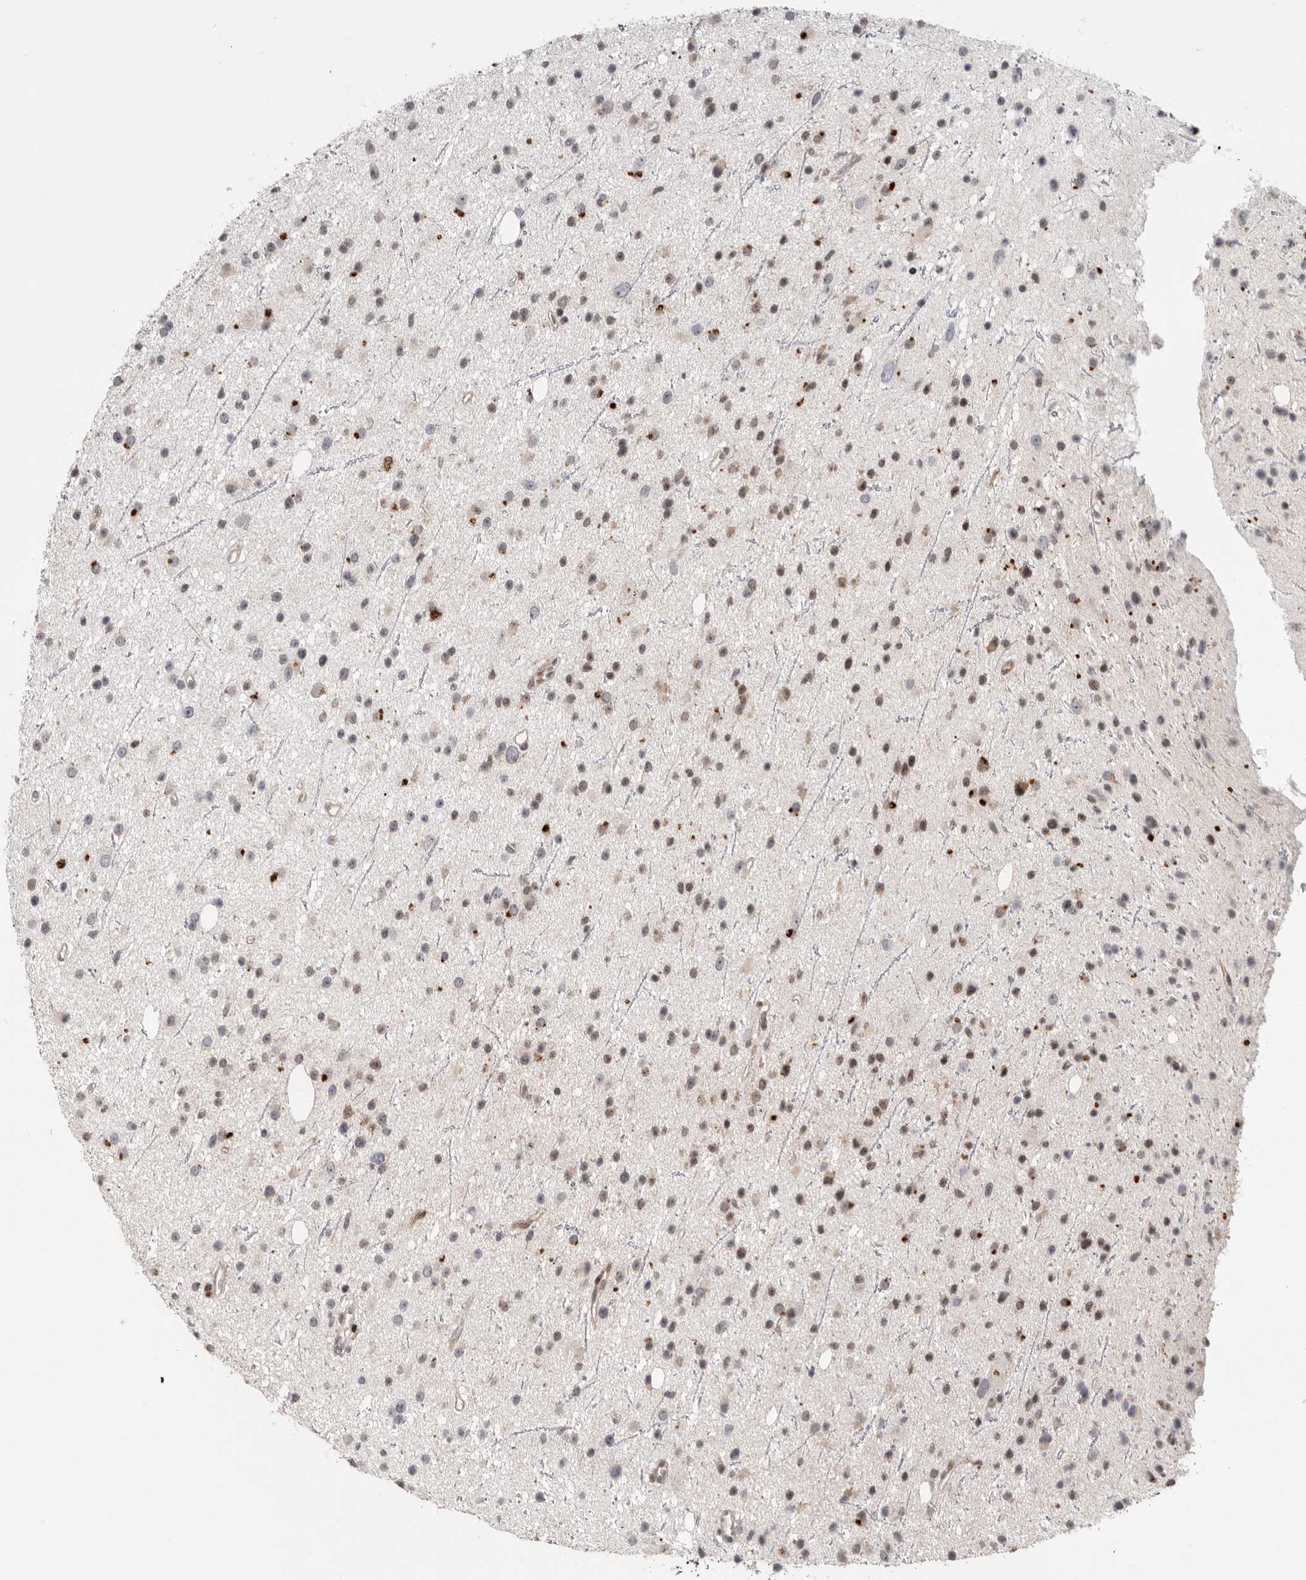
{"staining": {"intensity": "weak", "quantity": "<25%", "location": "cytoplasmic/membranous"}, "tissue": "glioma", "cell_type": "Tumor cells", "image_type": "cancer", "snomed": [{"axis": "morphology", "description": "Glioma, malignant, Low grade"}, {"axis": "topography", "description": "Cerebral cortex"}], "caption": "The immunohistochemistry (IHC) histopathology image has no significant expression in tumor cells of low-grade glioma (malignant) tissue. (DAB (3,3'-diaminobenzidine) IHC with hematoxylin counter stain).", "gene": "FZD3", "patient": {"sex": "female", "age": 39}}